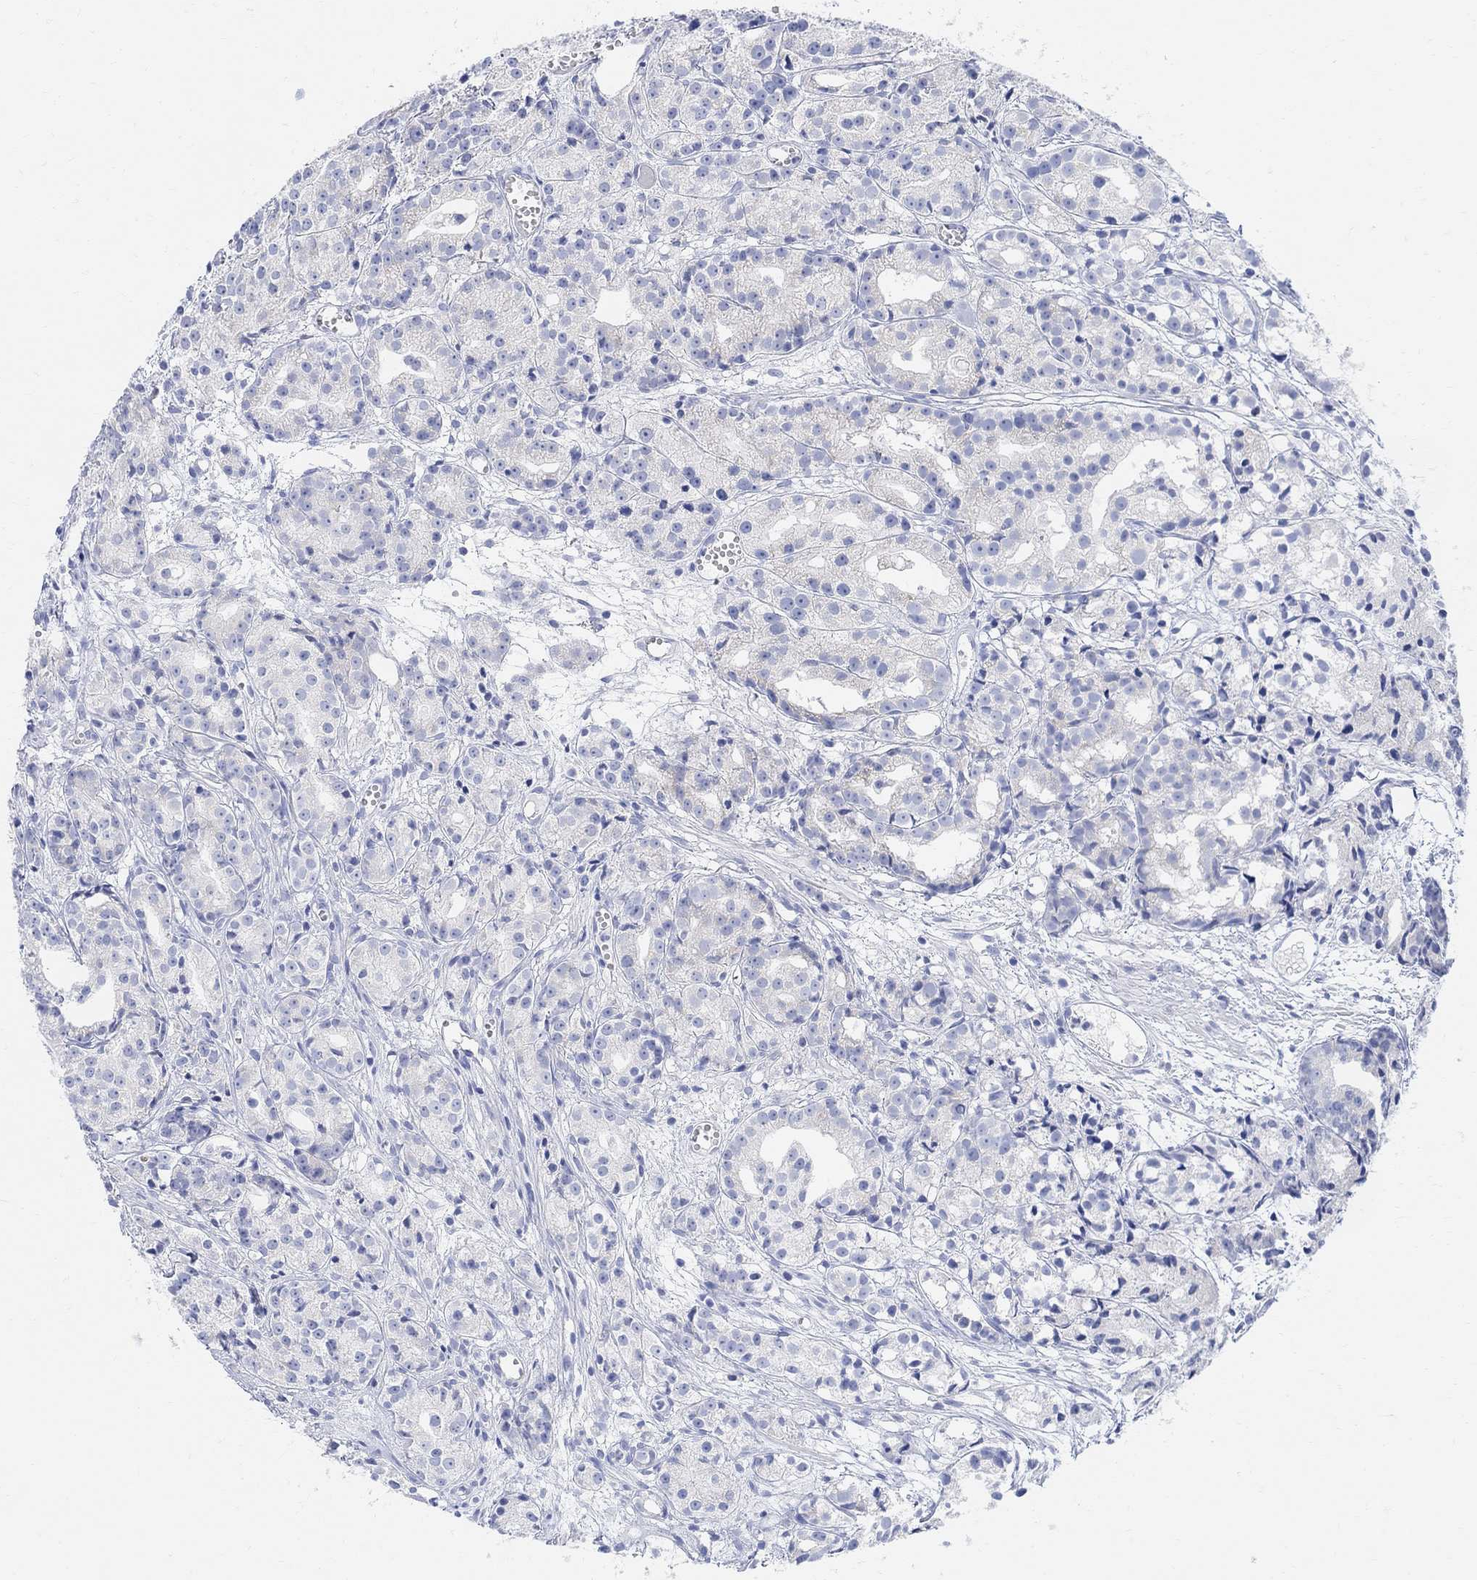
{"staining": {"intensity": "negative", "quantity": "none", "location": "none"}, "tissue": "prostate cancer", "cell_type": "Tumor cells", "image_type": "cancer", "snomed": [{"axis": "morphology", "description": "Adenocarcinoma, Medium grade"}, {"axis": "topography", "description": "Prostate"}], "caption": "The micrograph shows no staining of tumor cells in prostate cancer.", "gene": "RETNLB", "patient": {"sex": "male", "age": 74}}